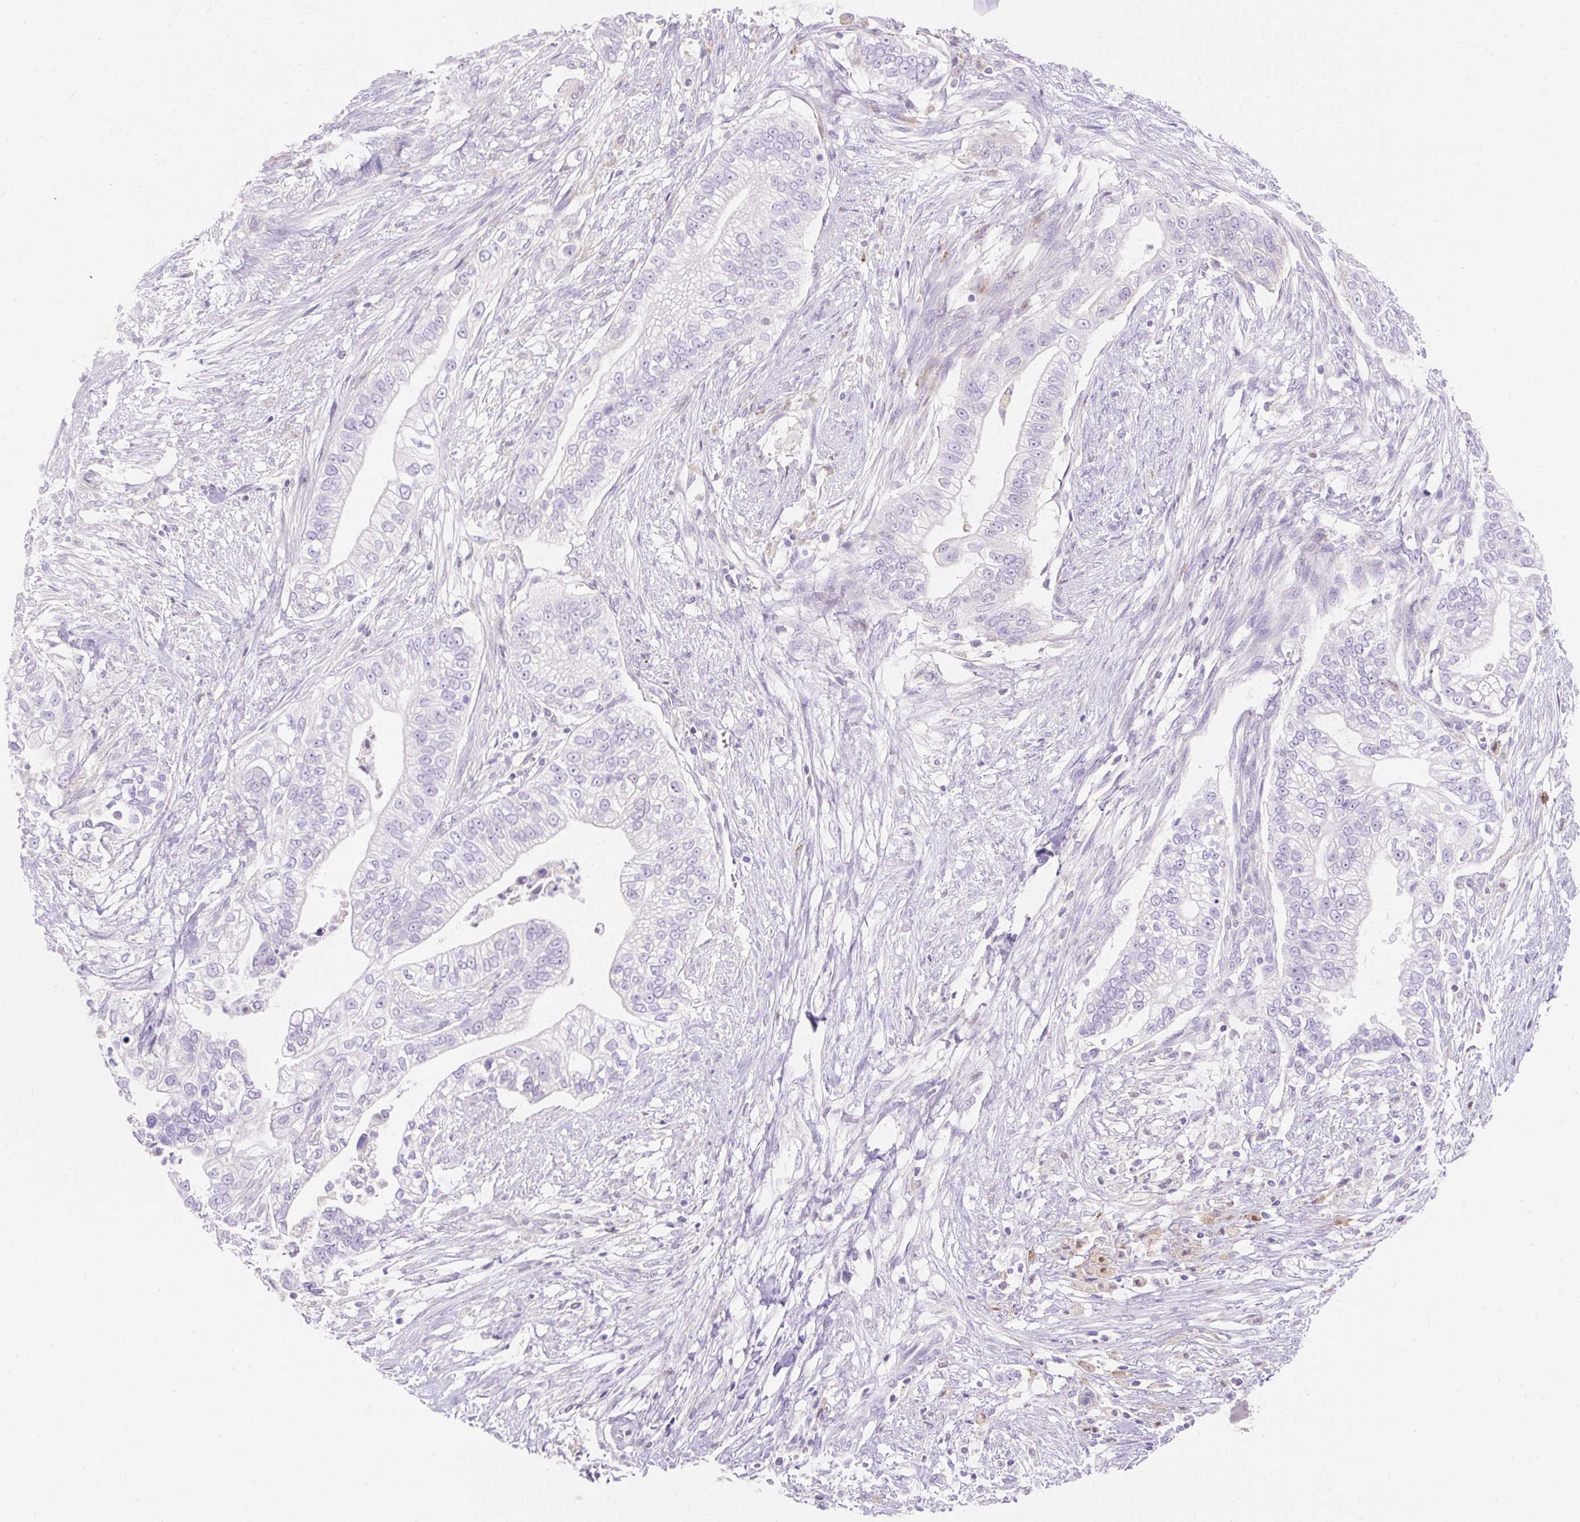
{"staining": {"intensity": "negative", "quantity": "none", "location": "none"}, "tissue": "pancreatic cancer", "cell_type": "Tumor cells", "image_type": "cancer", "snomed": [{"axis": "morphology", "description": "Adenocarcinoma, NOS"}, {"axis": "topography", "description": "Pancreas"}], "caption": "Immunohistochemistry histopathology image of human pancreatic cancer (adenocarcinoma) stained for a protein (brown), which displays no staining in tumor cells. Nuclei are stained in blue.", "gene": "TMEM150C", "patient": {"sex": "male", "age": 70}}